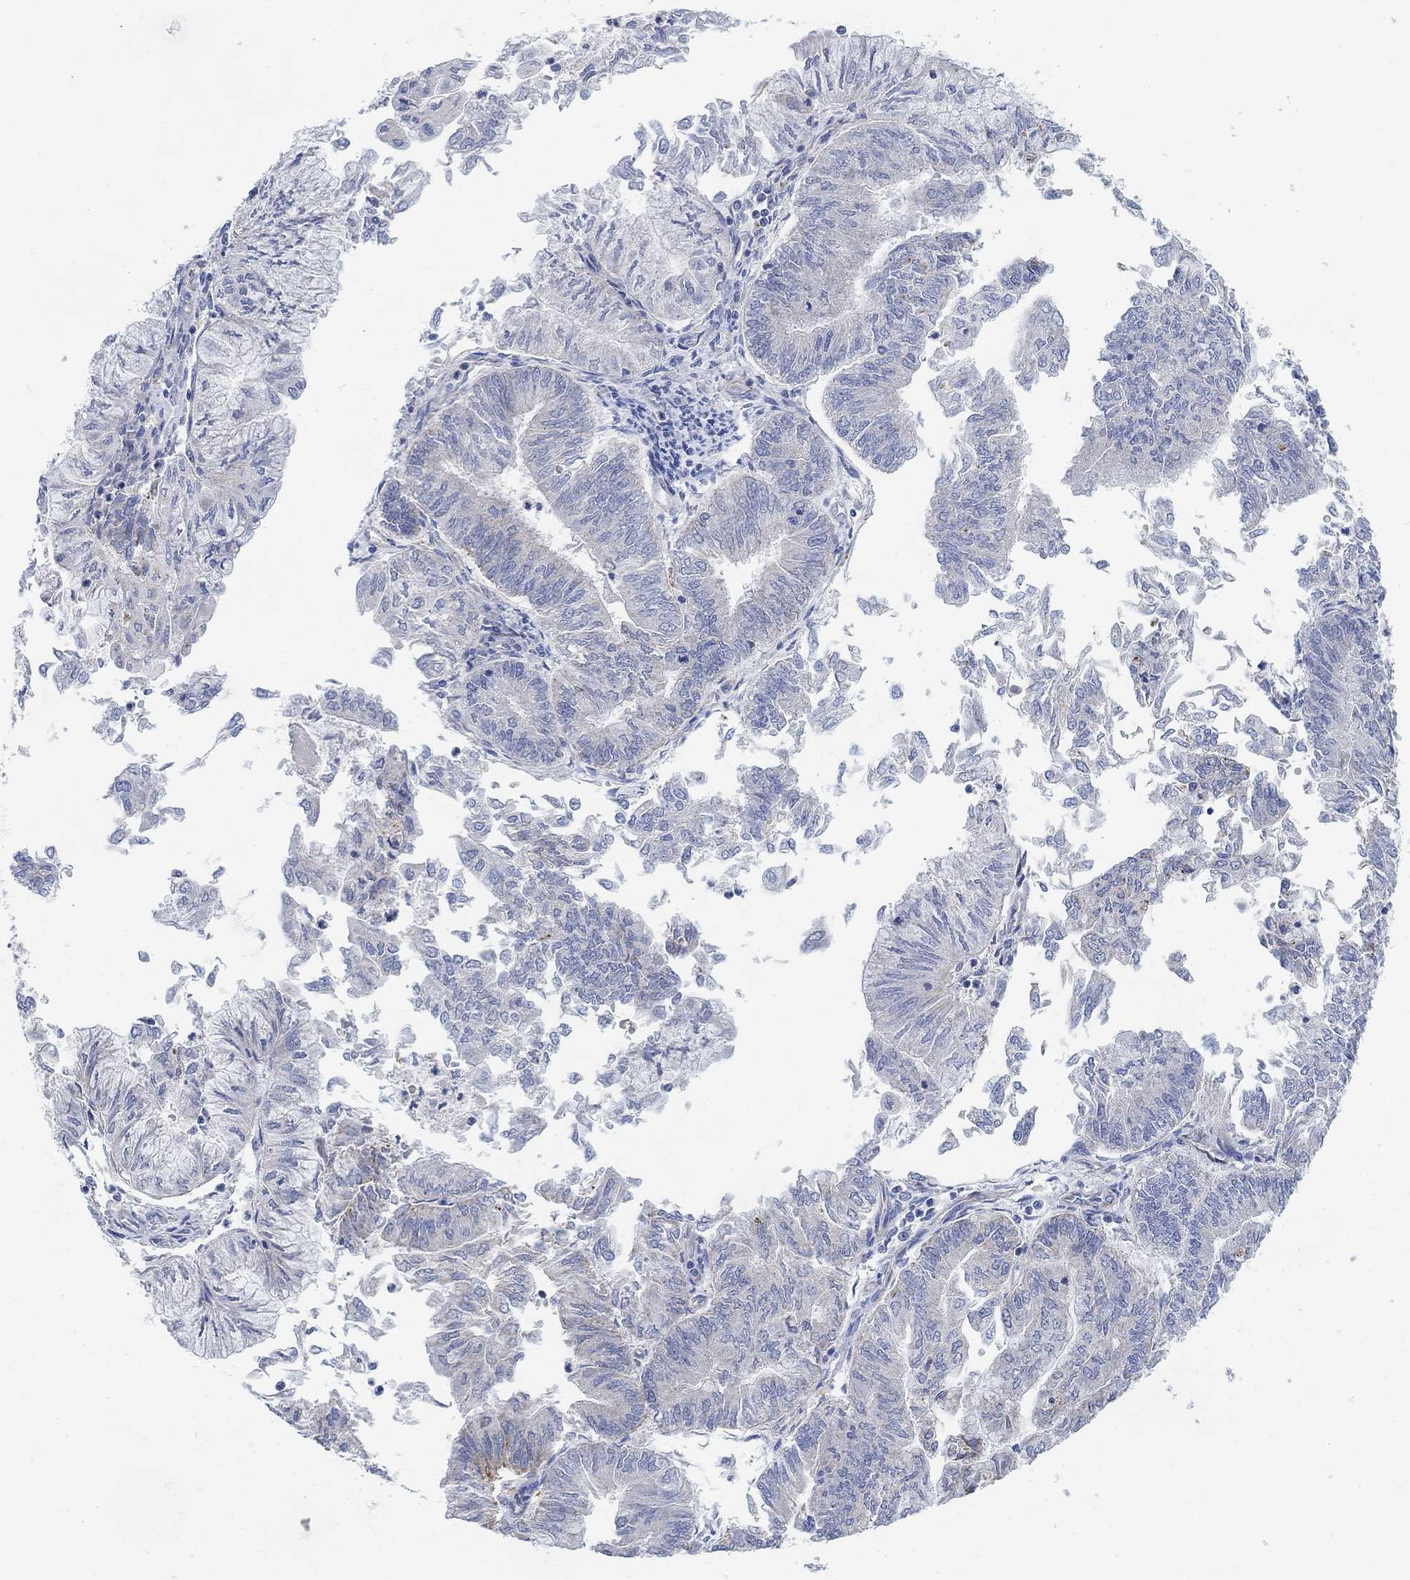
{"staining": {"intensity": "negative", "quantity": "none", "location": "none"}, "tissue": "endometrial cancer", "cell_type": "Tumor cells", "image_type": "cancer", "snomed": [{"axis": "morphology", "description": "Adenocarcinoma, NOS"}, {"axis": "topography", "description": "Endometrium"}], "caption": "Protein analysis of endometrial cancer (adenocarcinoma) shows no significant expression in tumor cells.", "gene": "HCRTR1", "patient": {"sex": "female", "age": 59}}